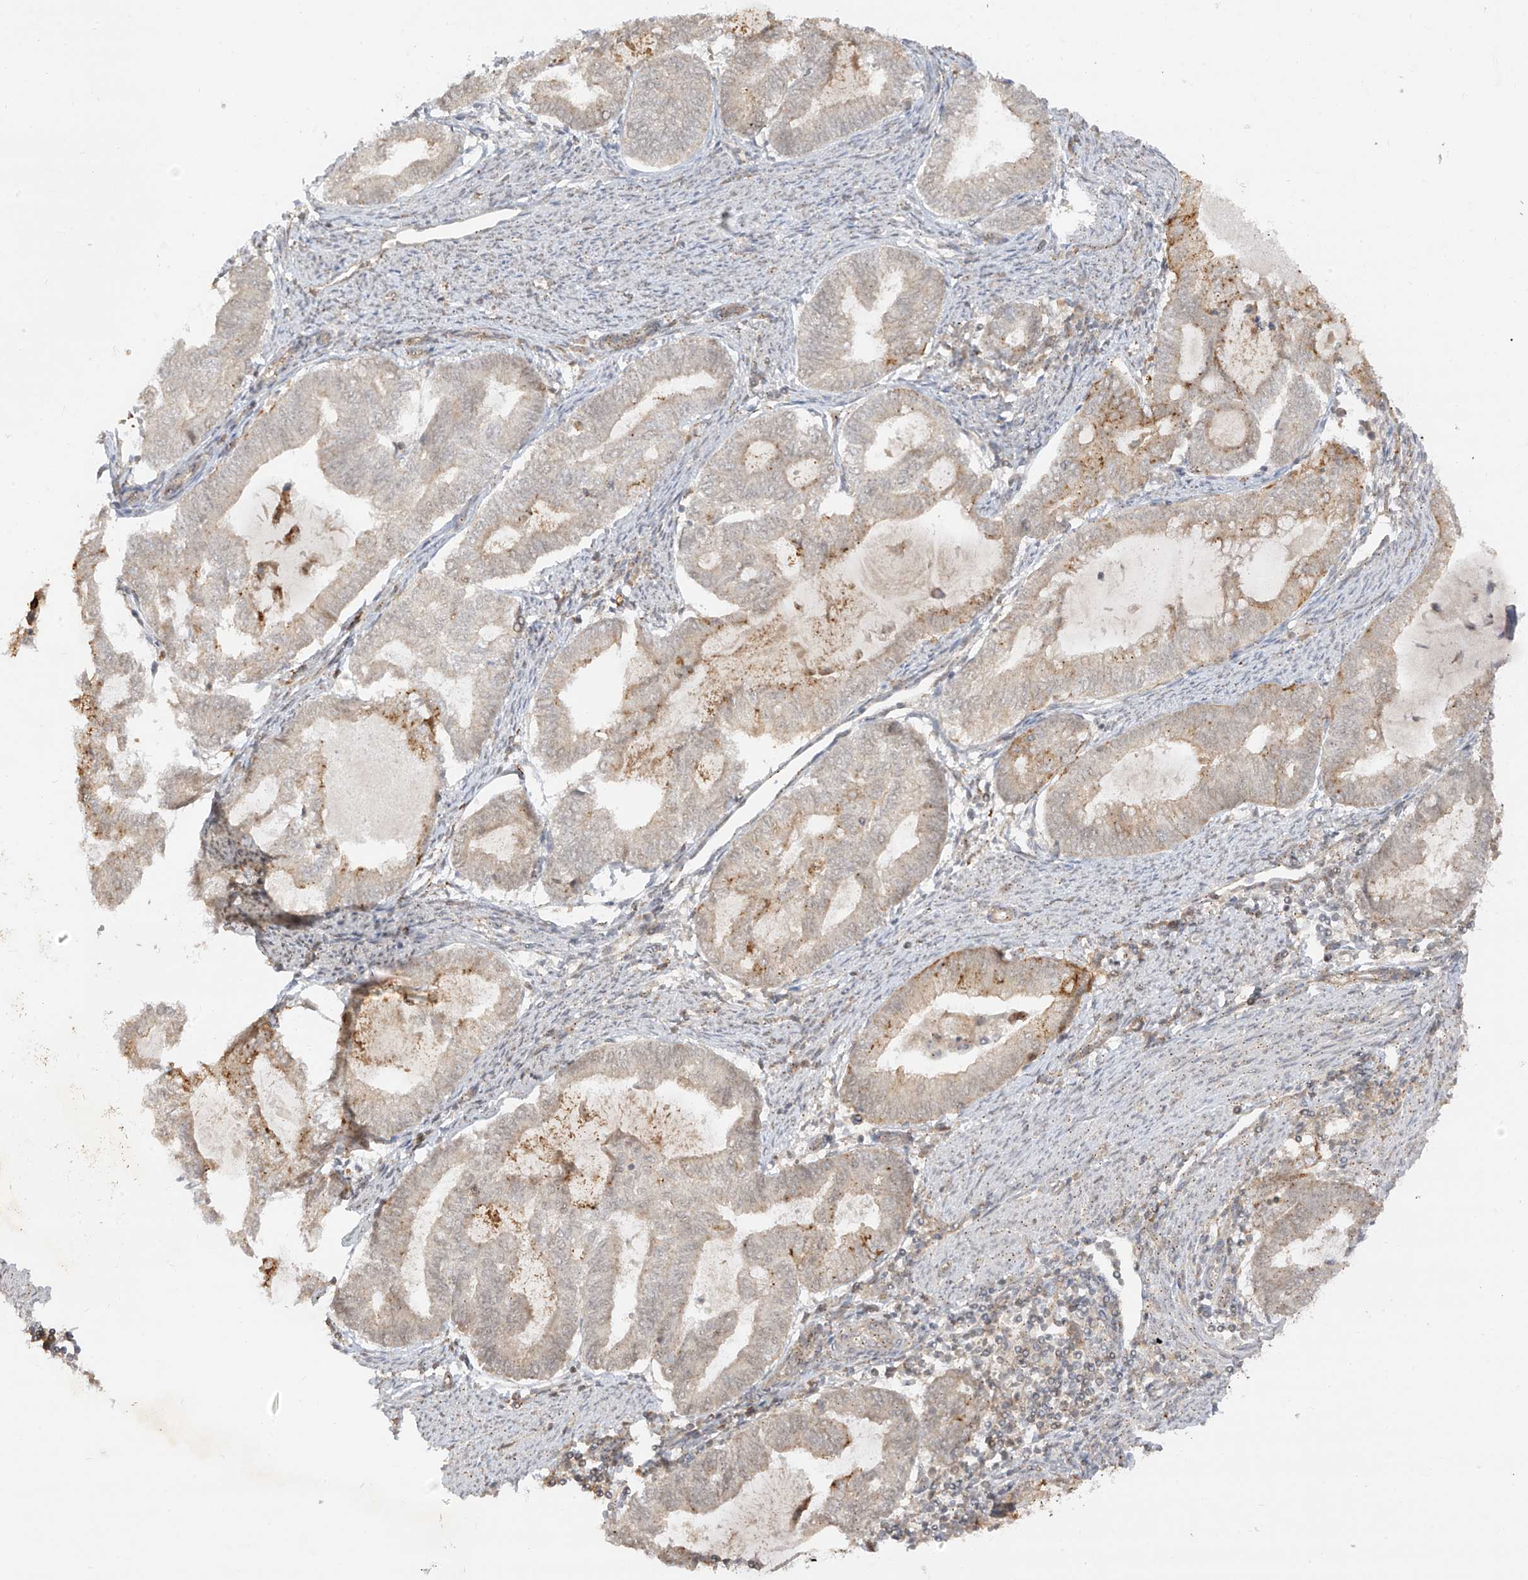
{"staining": {"intensity": "moderate", "quantity": "<25%", "location": "cytoplasmic/membranous"}, "tissue": "endometrial cancer", "cell_type": "Tumor cells", "image_type": "cancer", "snomed": [{"axis": "morphology", "description": "Adenocarcinoma, NOS"}, {"axis": "topography", "description": "Endometrium"}], "caption": "DAB (3,3'-diaminobenzidine) immunohistochemical staining of human endometrial cancer demonstrates moderate cytoplasmic/membranous protein staining in approximately <25% of tumor cells. (Stains: DAB in brown, nuclei in blue, Microscopy: brightfield microscopy at high magnification).", "gene": "N4BP3", "patient": {"sex": "female", "age": 79}}